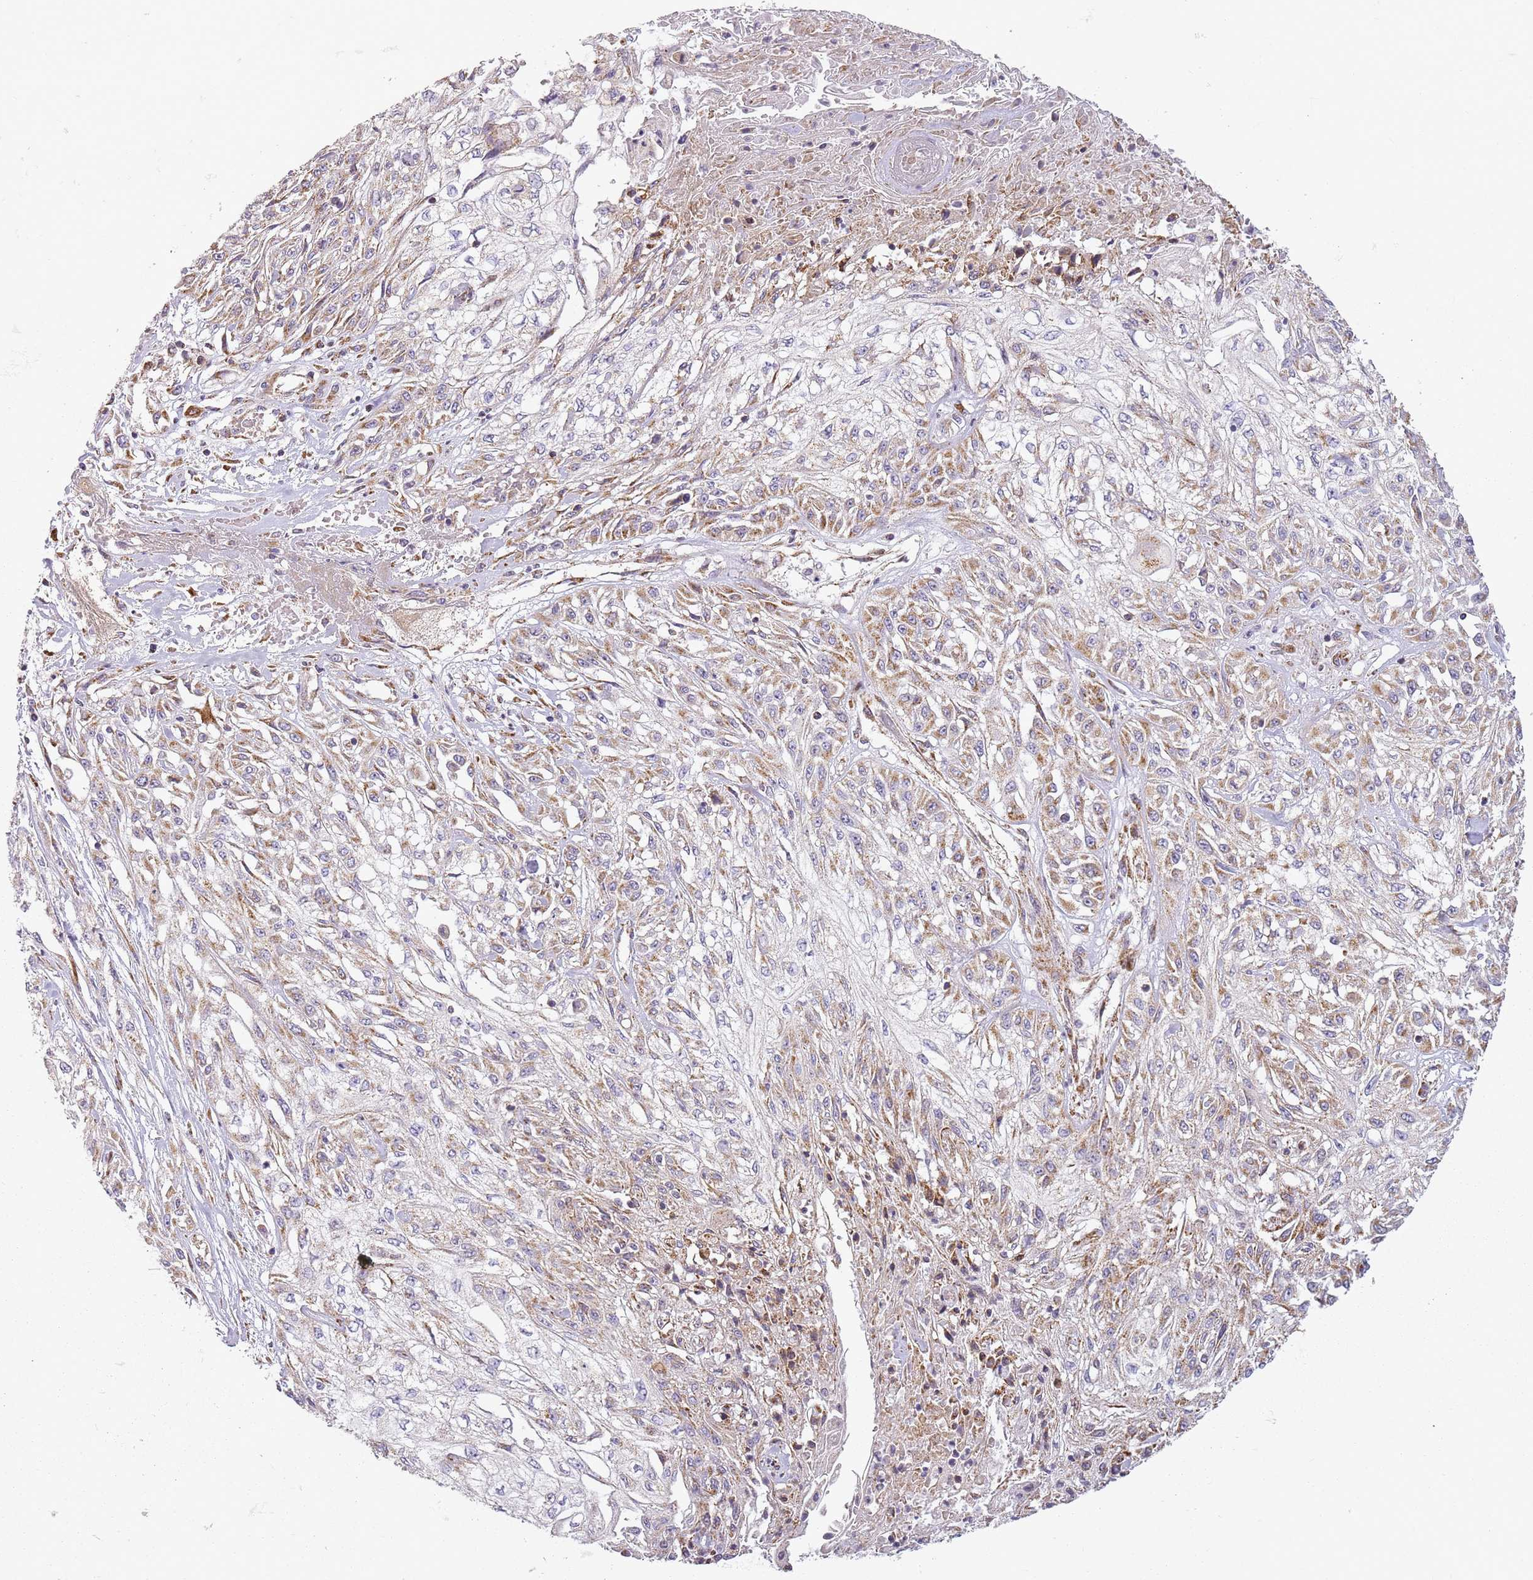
{"staining": {"intensity": "moderate", "quantity": "25%-75%", "location": "cytoplasmic/membranous"}, "tissue": "skin cancer", "cell_type": "Tumor cells", "image_type": "cancer", "snomed": [{"axis": "morphology", "description": "Squamous cell carcinoma, NOS"}, {"axis": "morphology", "description": "Squamous cell carcinoma, metastatic, NOS"}, {"axis": "topography", "description": "Skin"}, {"axis": "topography", "description": "Lymph node"}], "caption": "Protein staining of squamous cell carcinoma (skin) tissue demonstrates moderate cytoplasmic/membranous positivity in about 25%-75% of tumor cells.", "gene": "TMEM200C", "patient": {"sex": "male", "age": 75}}